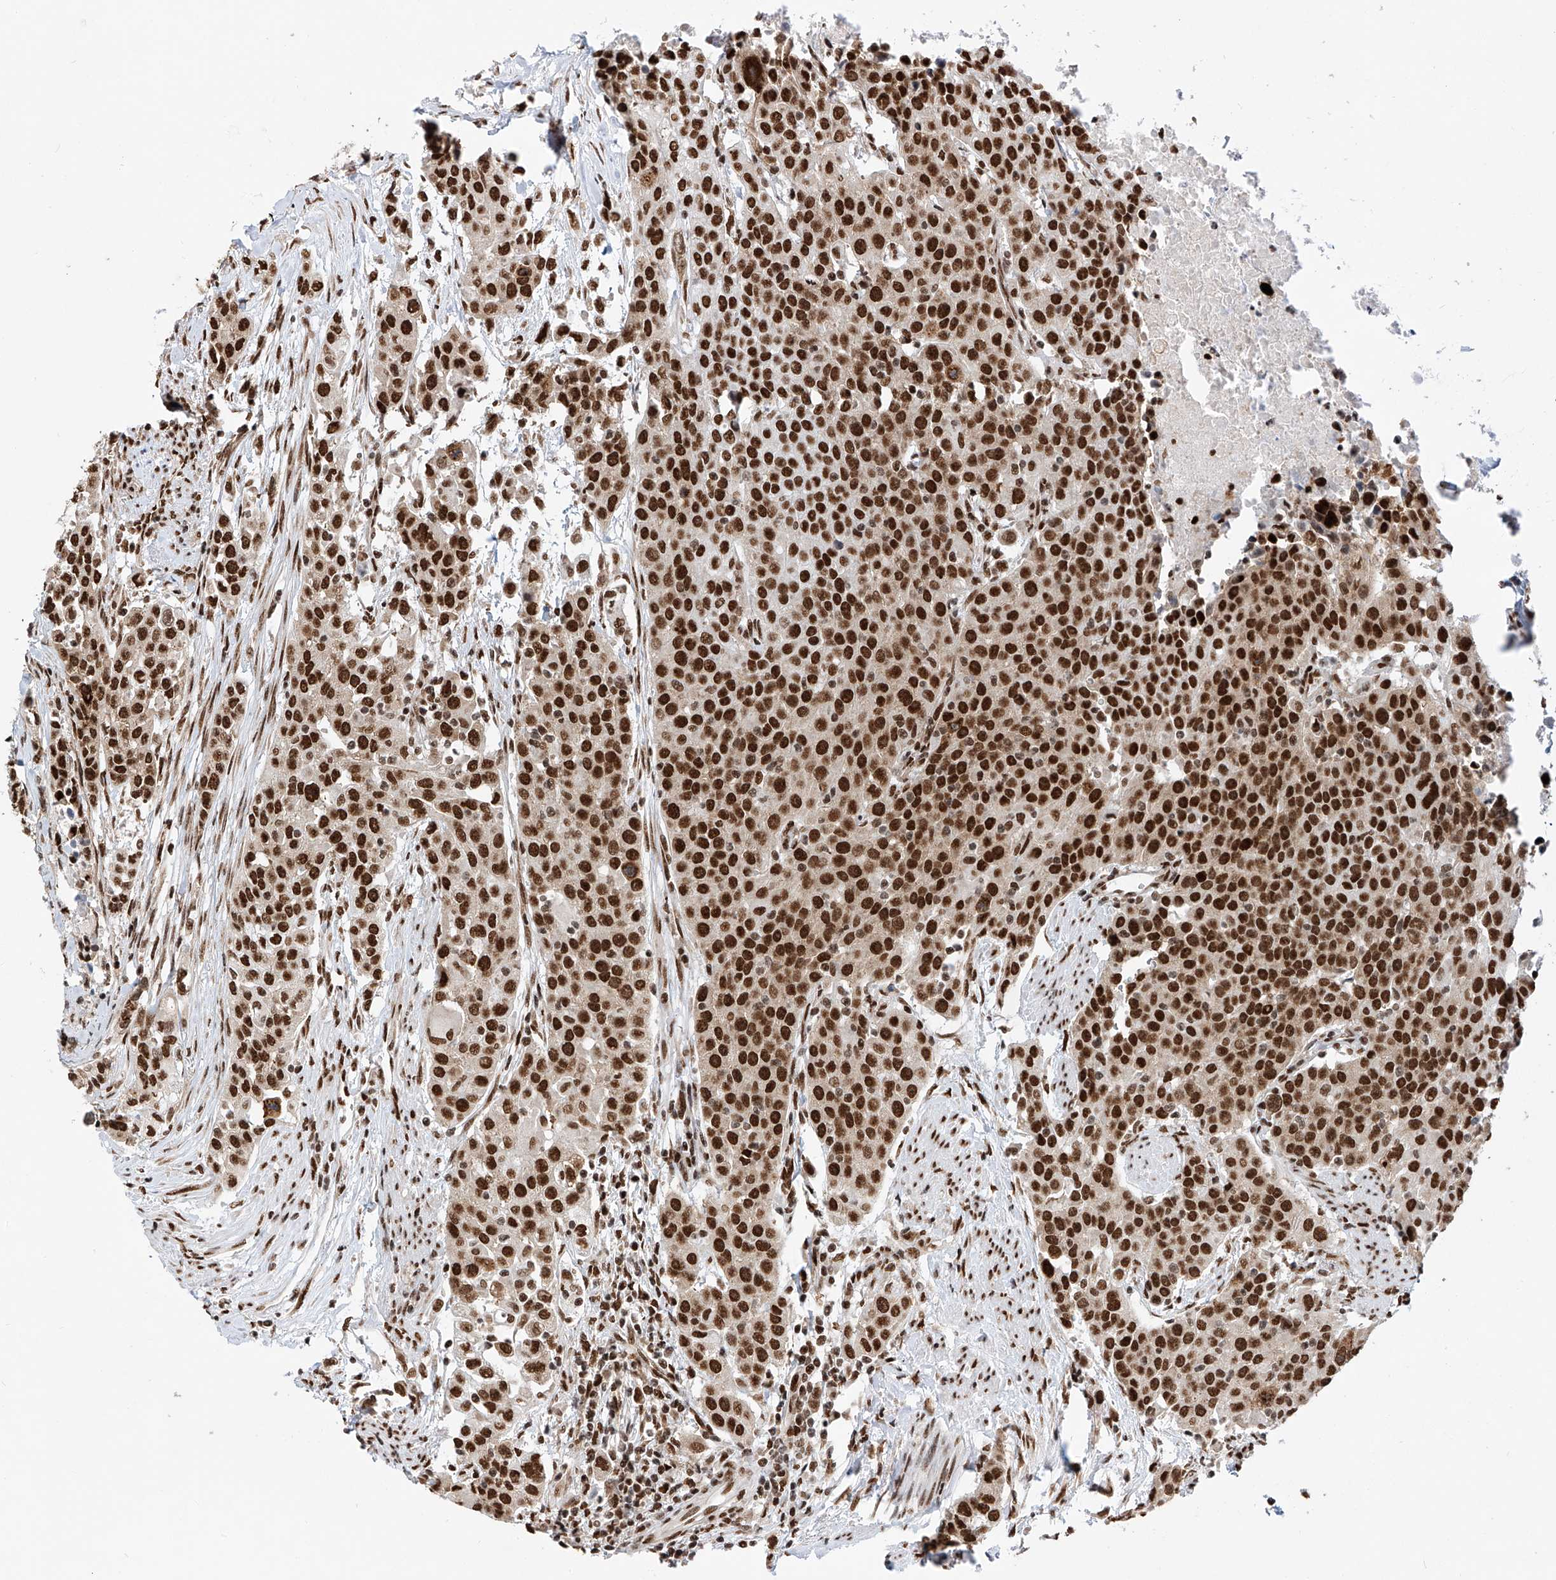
{"staining": {"intensity": "strong", "quantity": ">75%", "location": "nuclear"}, "tissue": "urothelial cancer", "cell_type": "Tumor cells", "image_type": "cancer", "snomed": [{"axis": "morphology", "description": "Urothelial carcinoma, High grade"}, {"axis": "topography", "description": "Urinary bladder"}], "caption": "Brown immunohistochemical staining in high-grade urothelial carcinoma displays strong nuclear expression in approximately >75% of tumor cells. The staining was performed using DAB (3,3'-diaminobenzidine), with brown indicating positive protein expression. Nuclei are stained blue with hematoxylin.", "gene": "SRSF6", "patient": {"sex": "female", "age": 80}}